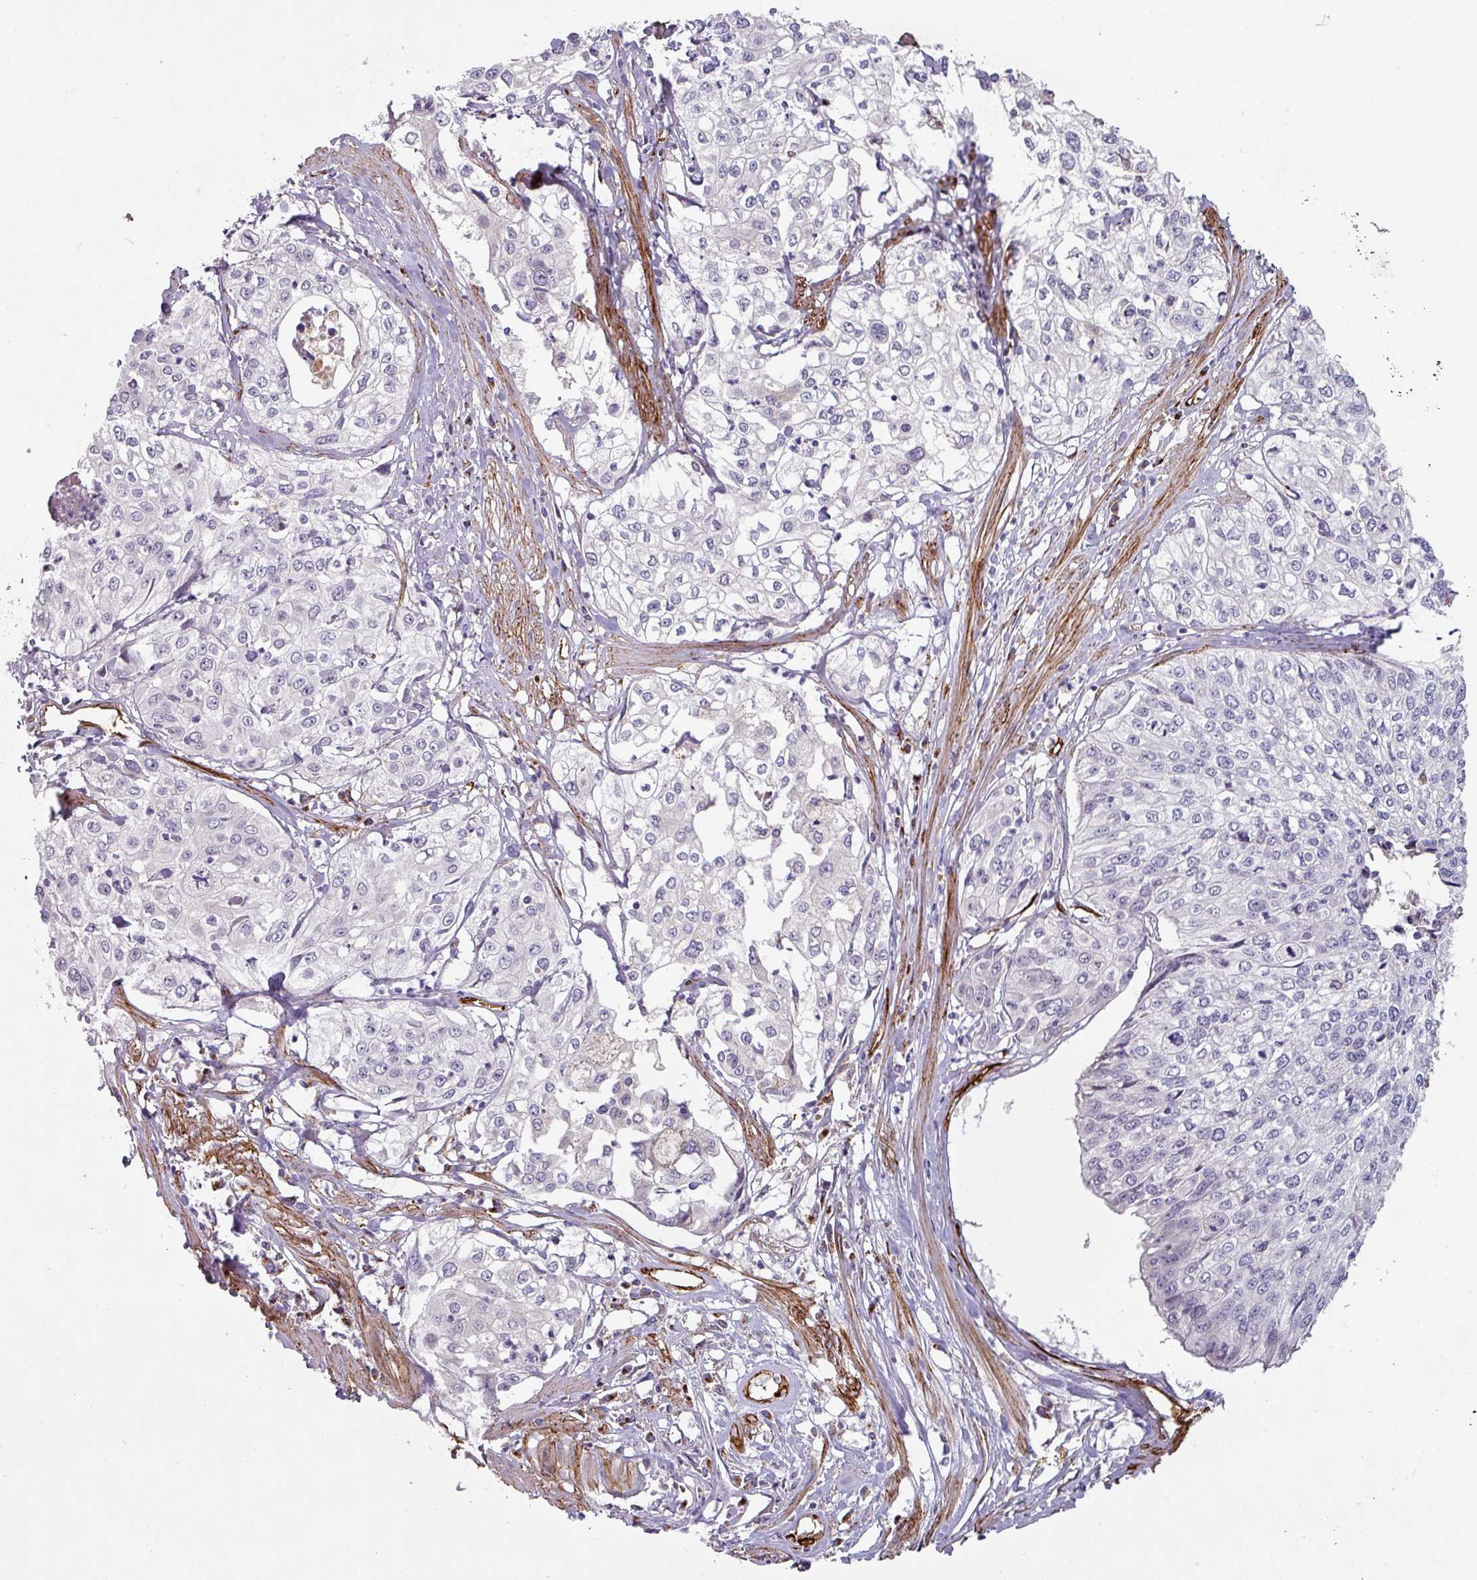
{"staining": {"intensity": "negative", "quantity": "none", "location": "none"}, "tissue": "cervical cancer", "cell_type": "Tumor cells", "image_type": "cancer", "snomed": [{"axis": "morphology", "description": "Squamous cell carcinoma, NOS"}, {"axis": "topography", "description": "Cervix"}], "caption": "High power microscopy image of an IHC photomicrograph of cervical cancer (squamous cell carcinoma), revealing no significant expression in tumor cells. (Brightfield microscopy of DAB (3,3'-diaminobenzidine) IHC at high magnification).", "gene": "PRODH2", "patient": {"sex": "female", "age": 31}}